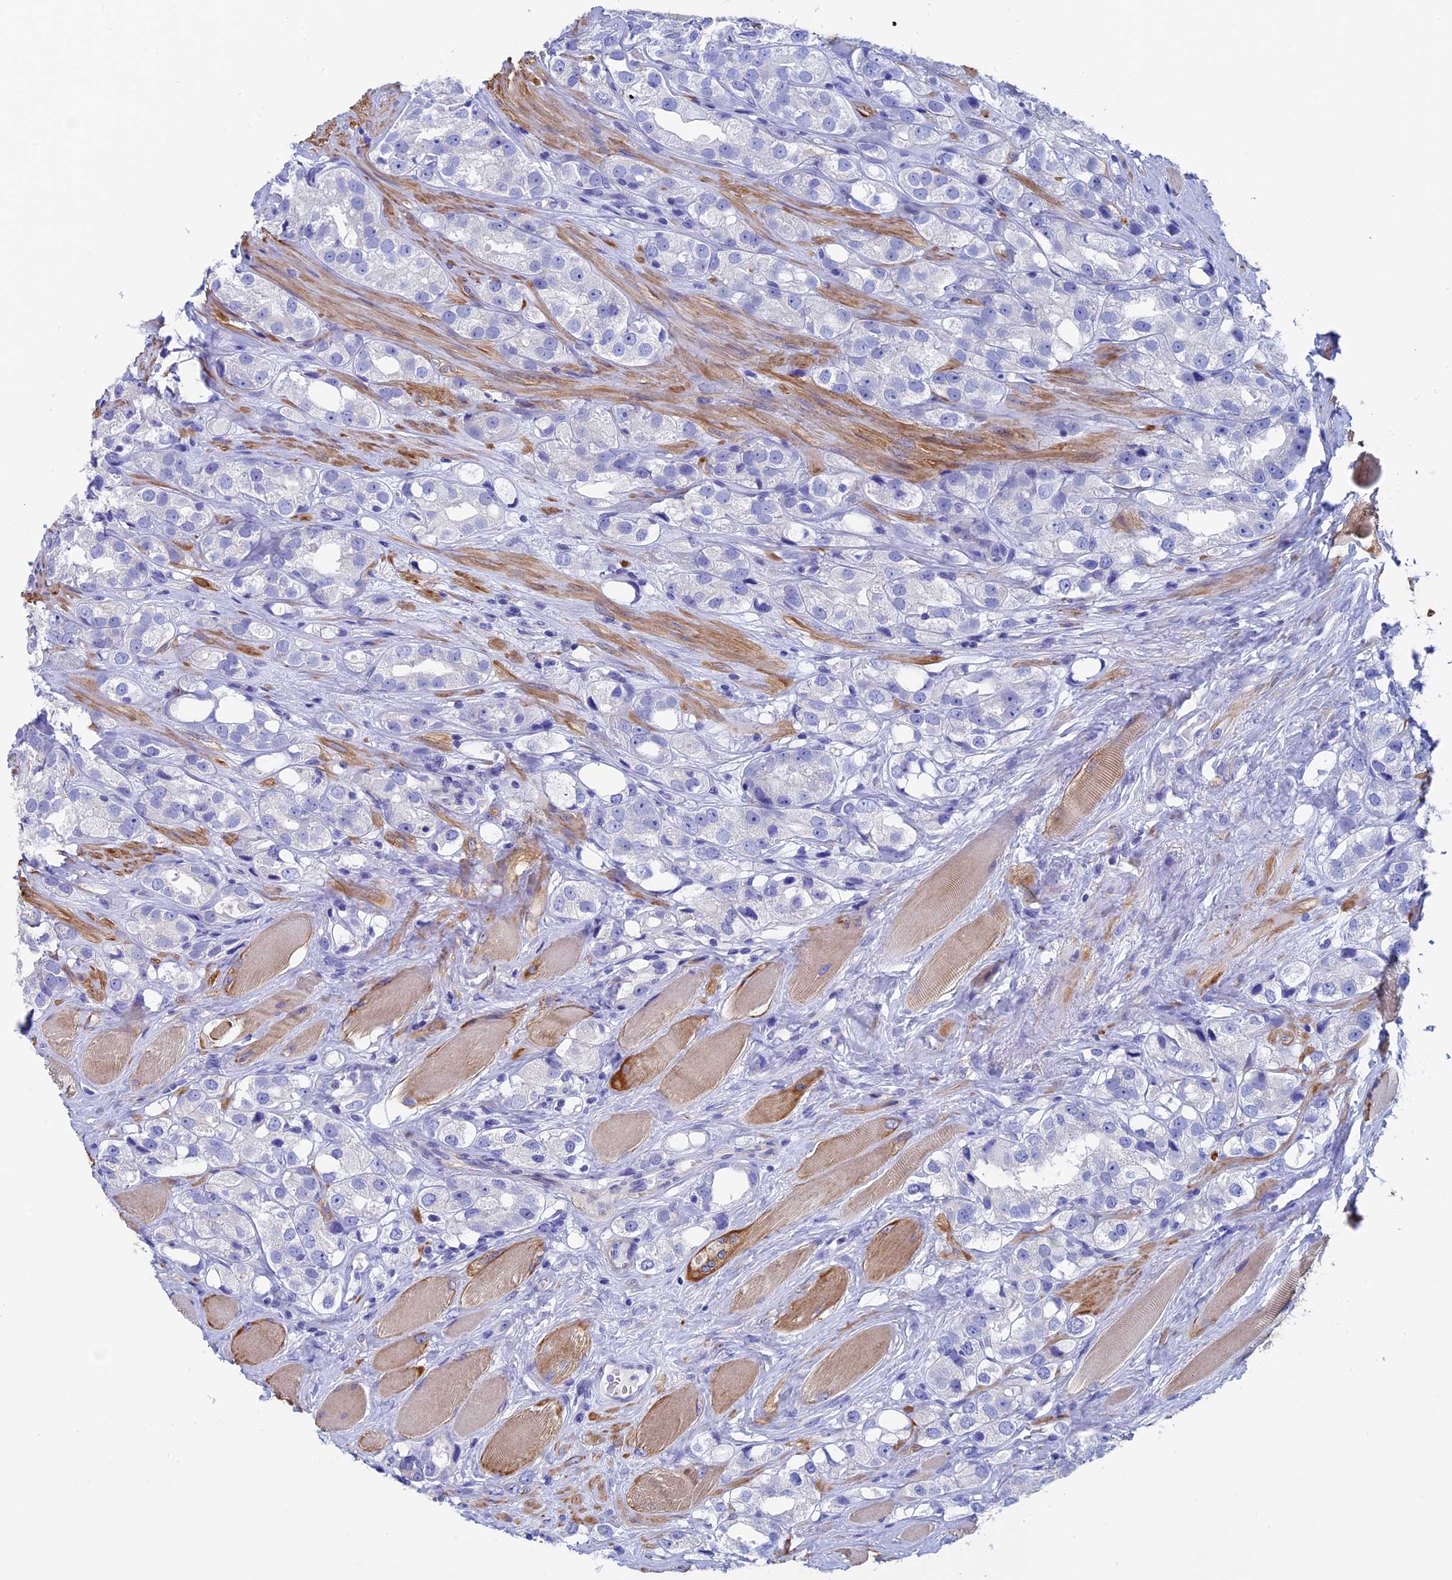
{"staining": {"intensity": "negative", "quantity": "none", "location": "none"}, "tissue": "prostate cancer", "cell_type": "Tumor cells", "image_type": "cancer", "snomed": [{"axis": "morphology", "description": "Adenocarcinoma, NOS"}, {"axis": "topography", "description": "Prostate"}], "caption": "Tumor cells show no significant expression in prostate cancer (adenocarcinoma).", "gene": "ADH7", "patient": {"sex": "male", "age": 79}}